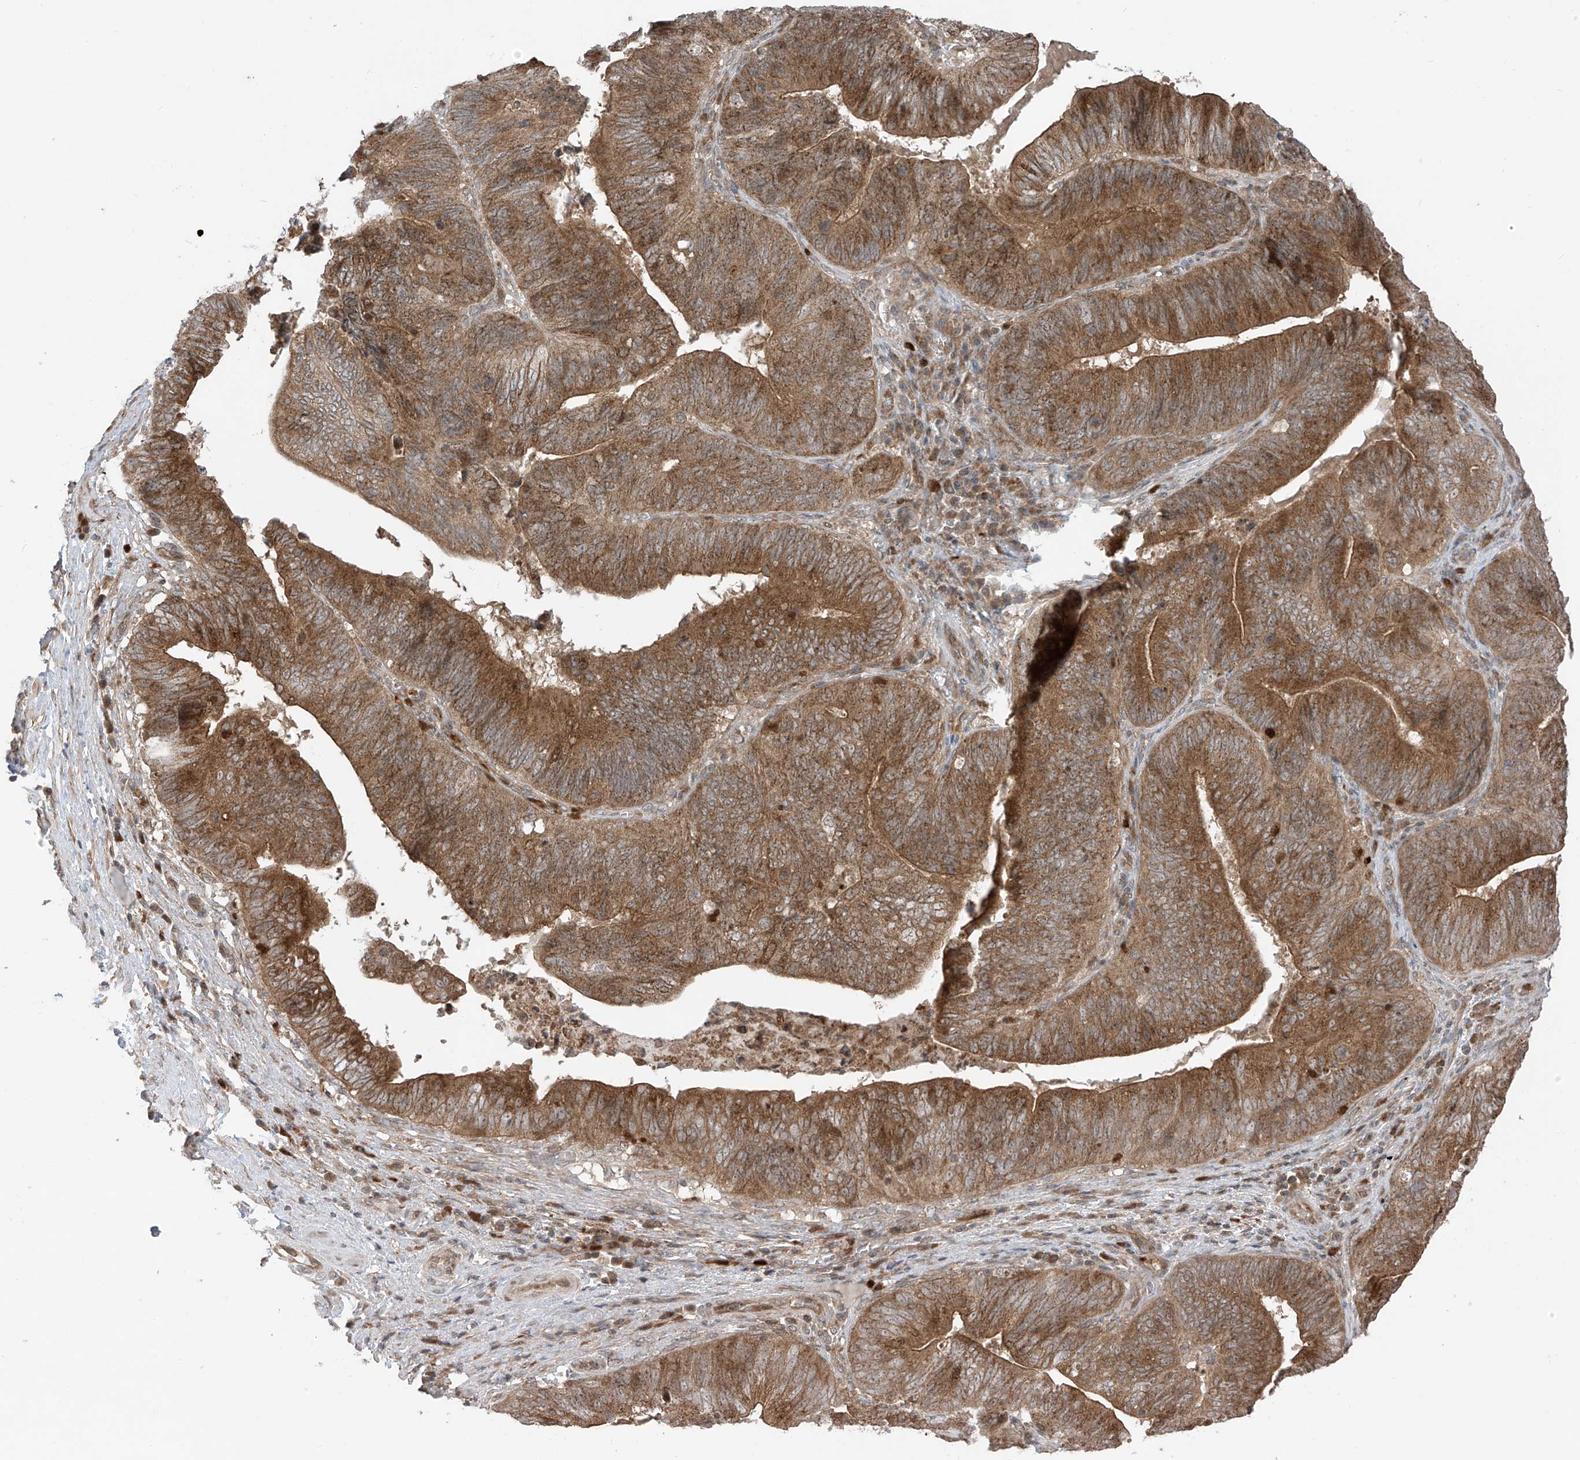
{"staining": {"intensity": "strong", "quantity": ">75%", "location": "cytoplasmic/membranous"}, "tissue": "pancreatic cancer", "cell_type": "Tumor cells", "image_type": "cancer", "snomed": [{"axis": "morphology", "description": "Adenocarcinoma, NOS"}, {"axis": "topography", "description": "Pancreas"}], "caption": "Pancreatic adenocarcinoma stained with a brown dye demonstrates strong cytoplasmic/membranous positive expression in approximately >75% of tumor cells.", "gene": "PDE11A", "patient": {"sex": "male", "age": 63}}